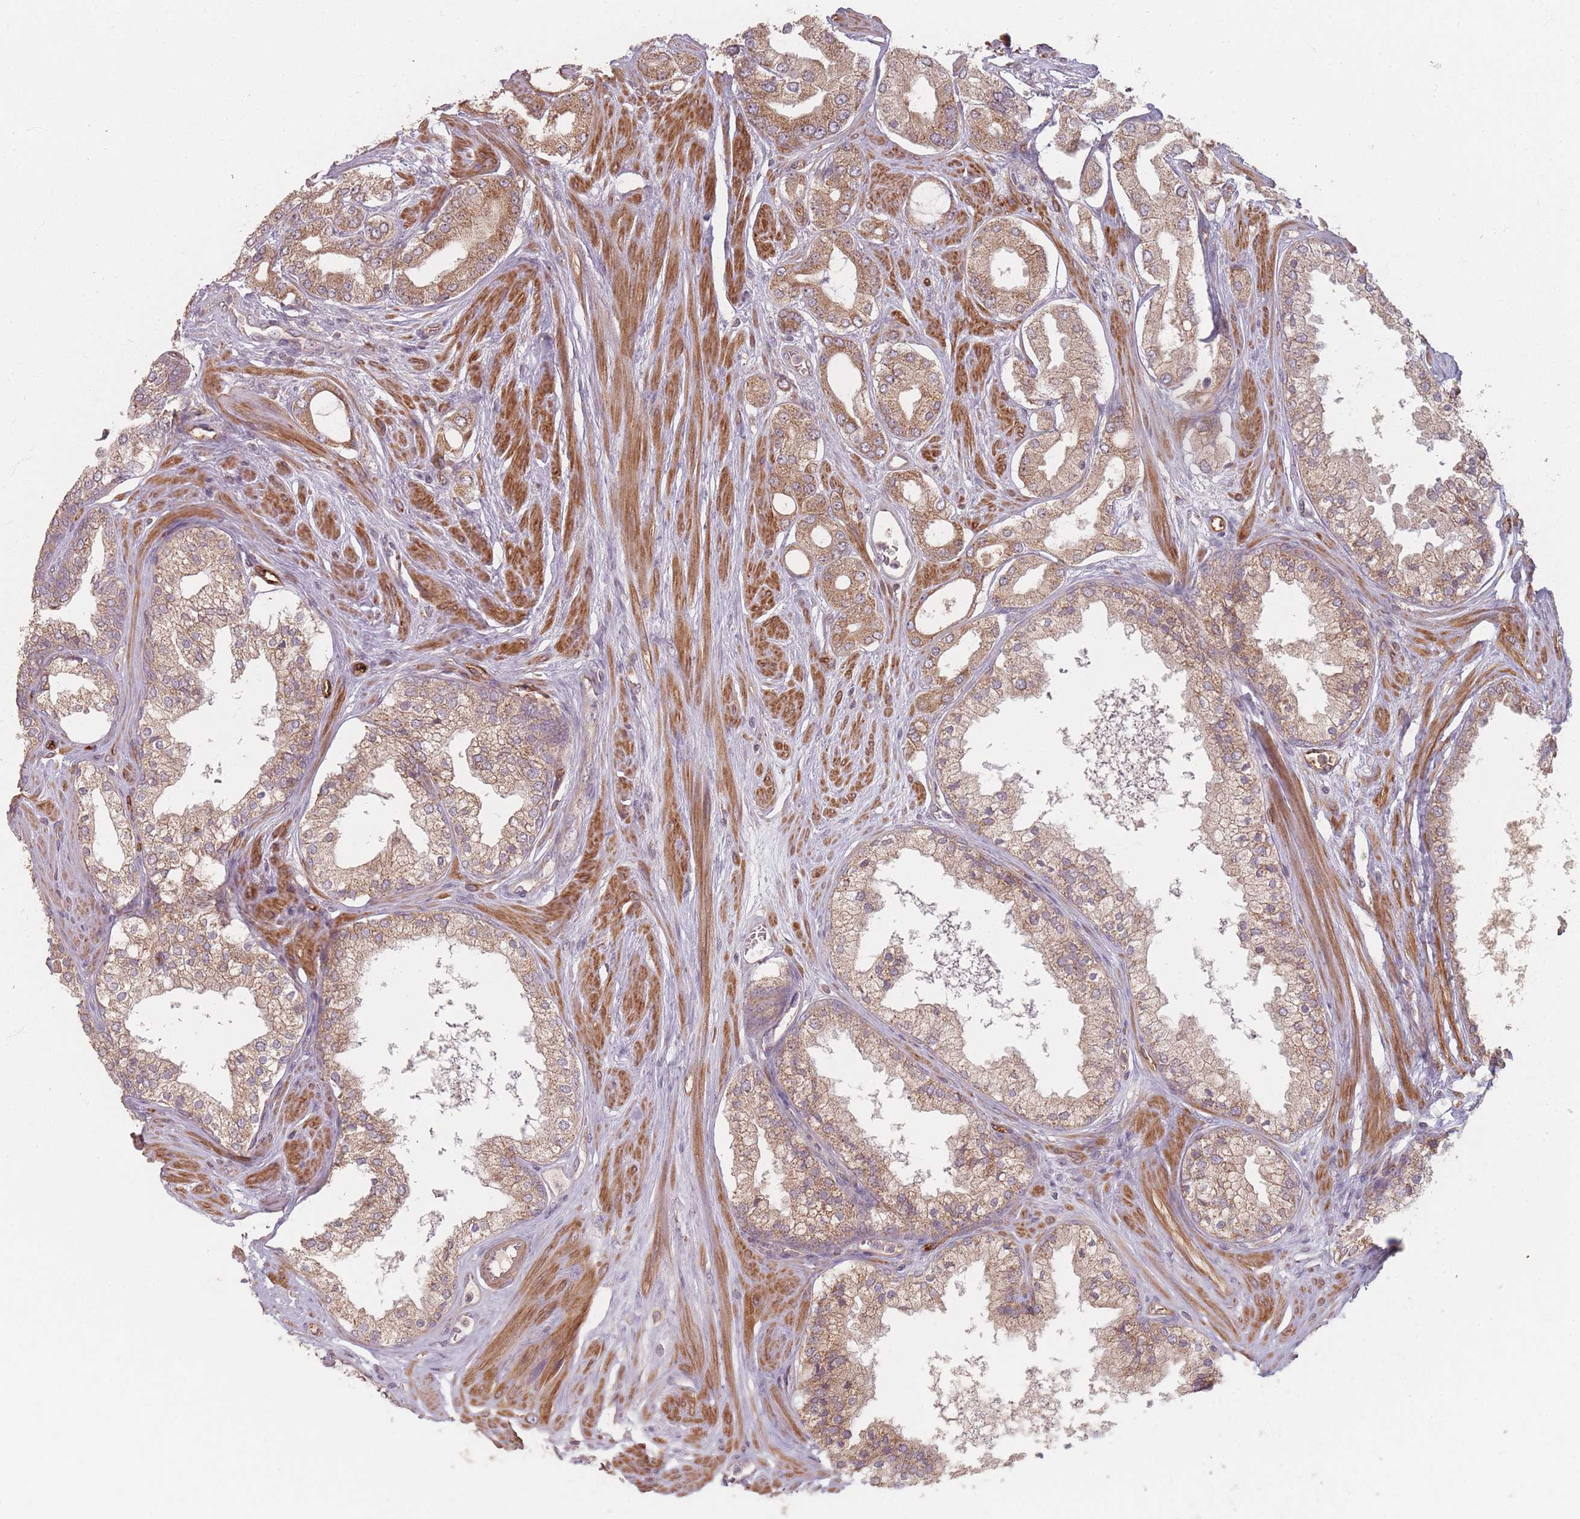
{"staining": {"intensity": "moderate", "quantity": ">75%", "location": "cytoplasmic/membranous"}, "tissue": "prostate cancer", "cell_type": "Tumor cells", "image_type": "cancer", "snomed": [{"axis": "morphology", "description": "Adenocarcinoma, Low grade"}, {"axis": "topography", "description": "Prostate"}], "caption": "Immunohistochemistry (DAB) staining of human low-grade adenocarcinoma (prostate) exhibits moderate cytoplasmic/membranous protein positivity in about >75% of tumor cells. The protein of interest is stained brown, and the nuclei are stained in blue (DAB IHC with brightfield microscopy, high magnification).", "gene": "MRPS6", "patient": {"sex": "male", "age": 42}}